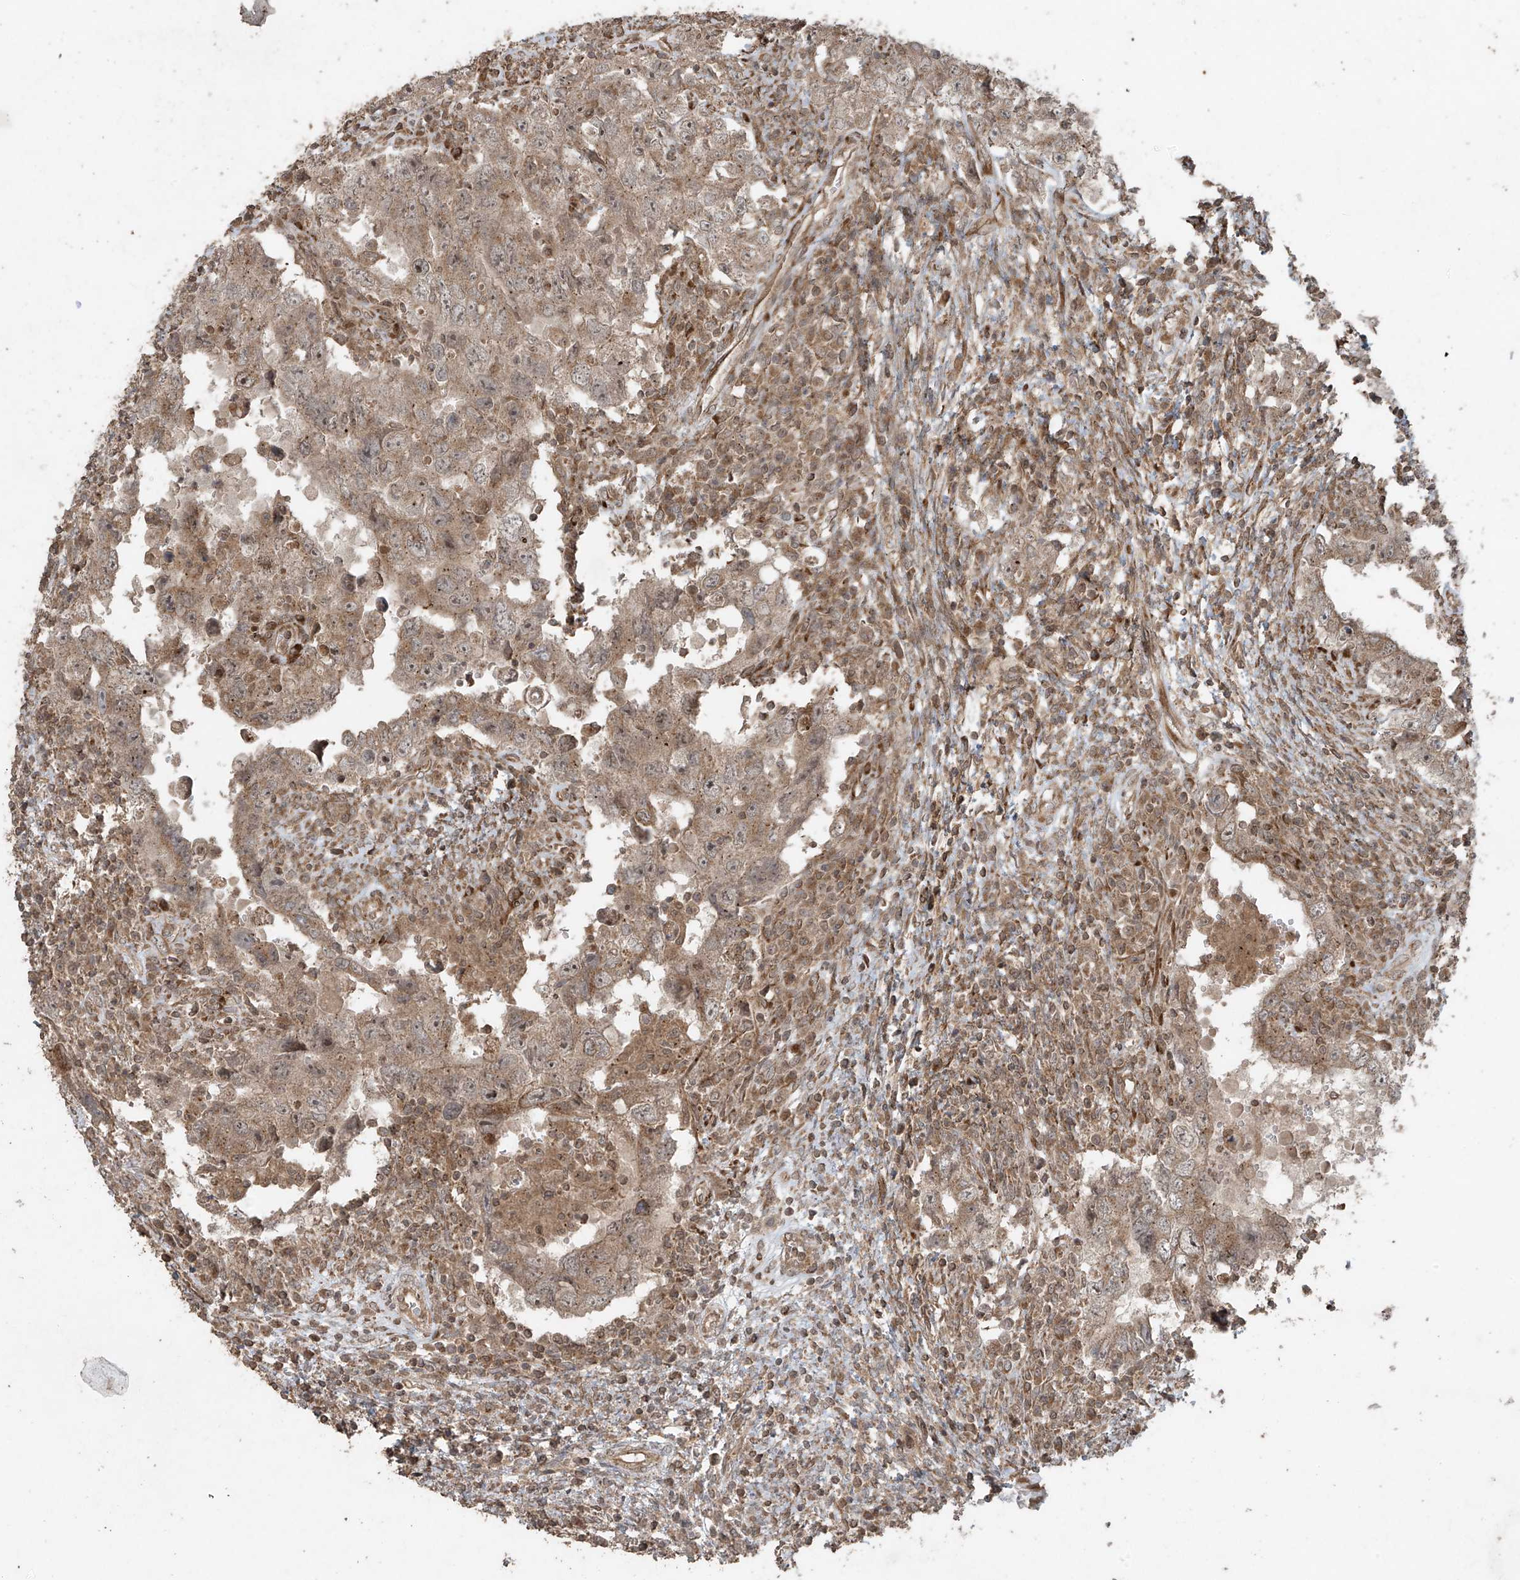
{"staining": {"intensity": "moderate", "quantity": ">75%", "location": "cytoplasmic/membranous"}, "tissue": "testis cancer", "cell_type": "Tumor cells", "image_type": "cancer", "snomed": [{"axis": "morphology", "description": "Carcinoma, Embryonal, NOS"}, {"axis": "topography", "description": "Testis"}], "caption": "The immunohistochemical stain shows moderate cytoplasmic/membranous staining in tumor cells of testis cancer tissue.", "gene": "PGPEP1", "patient": {"sex": "male", "age": 26}}